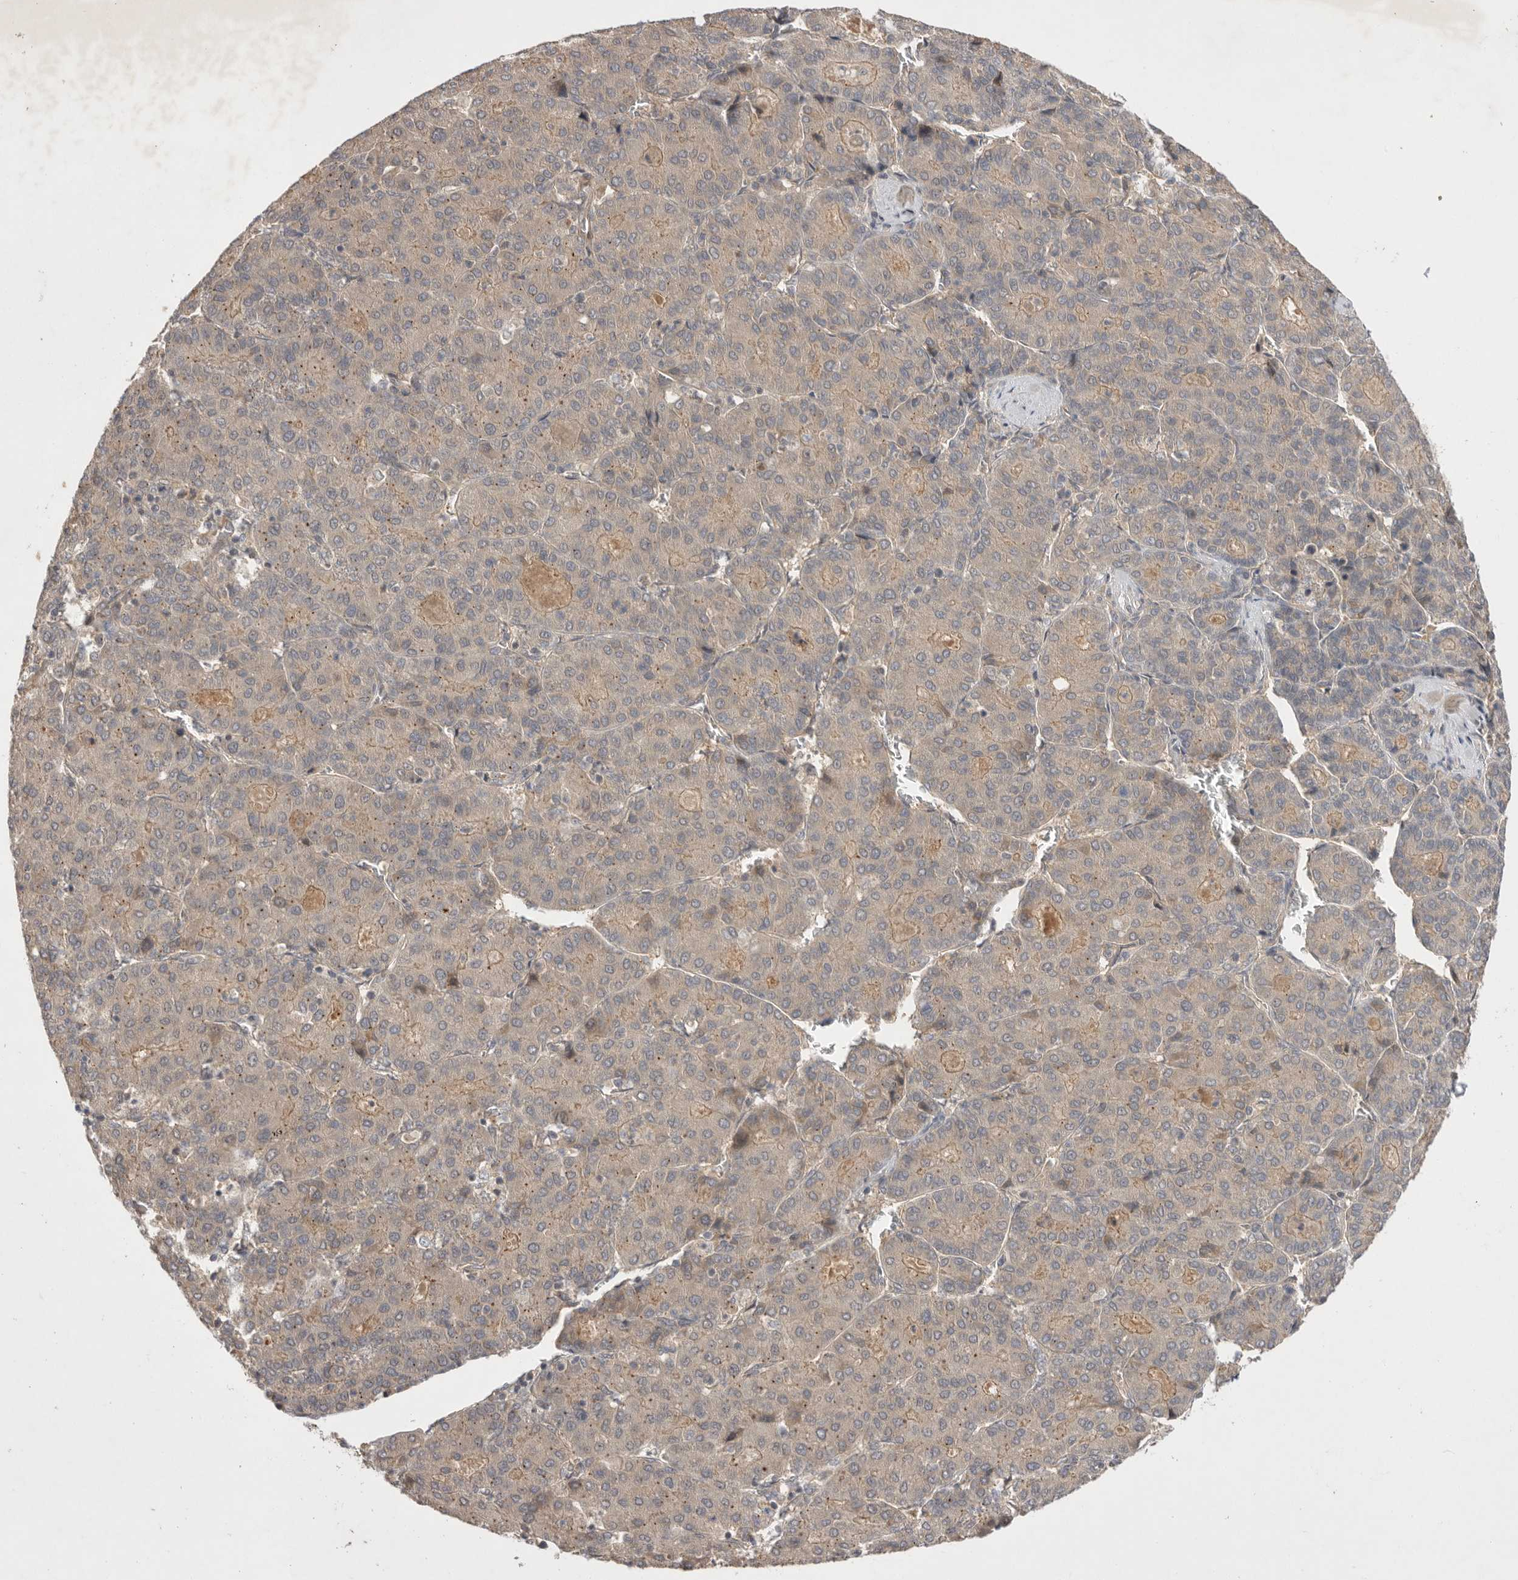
{"staining": {"intensity": "weak", "quantity": ">75%", "location": "cytoplasmic/membranous"}, "tissue": "liver cancer", "cell_type": "Tumor cells", "image_type": "cancer", "snomed": [{"axis": "morphology", "description": "Carcinoma, Hepatocellular, NOS"}, {"axis": "topography", "description": "Liver"}], "caption": "IHC staining of liver cancer, which shows low levels of weak cytoplasmic/membranous expression in approximately >75% of tumor cells indicating weak cytoplasmic/membranous protein staining. The staining was performed using DAB (brown) for protein detection and nuclei were counterstained in hematoxylin (blue).", "gene": "NRCAM", "patient": {"sex": "male", "age": 65}}